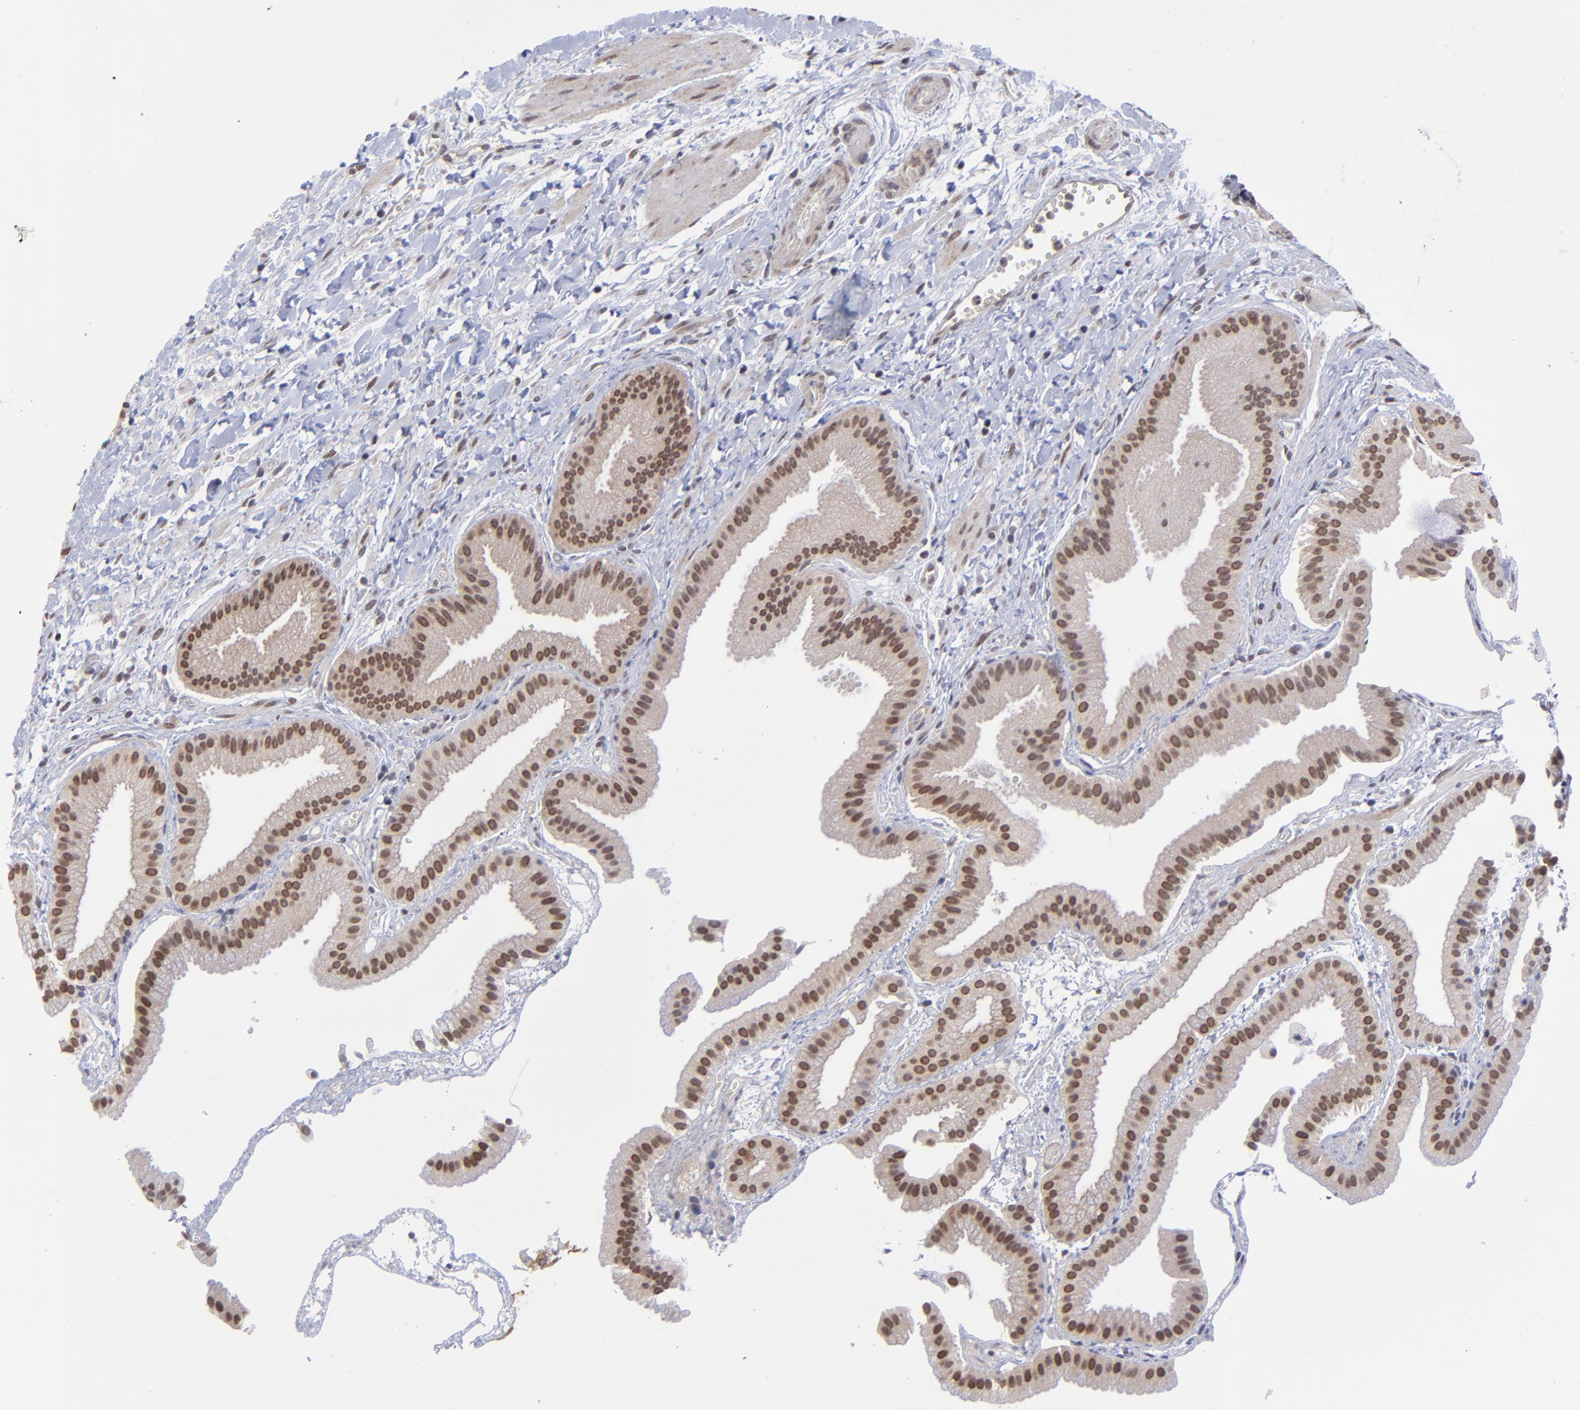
{"staining": {"intensity": "strong", "quantity": ">75%", "location": "nuclear"}, "tissue": "gallbladder", "cell_type": "Glandular cells", "image_type": "normal", "snomed": [{"axis": "morphology", "description": "Normal tissue, NOS"}, {"axis": "topography", "description": "Gallbladder"}], "caption": "An immunohistochemistry (IHC) histopathology image of normal tissue is shown. Protein staining in brown highlights strong nuclear positivity in gallbladder within glandular cells.", "gene": "ZNF419", "patient": {"sex": "female", "age": 63}}